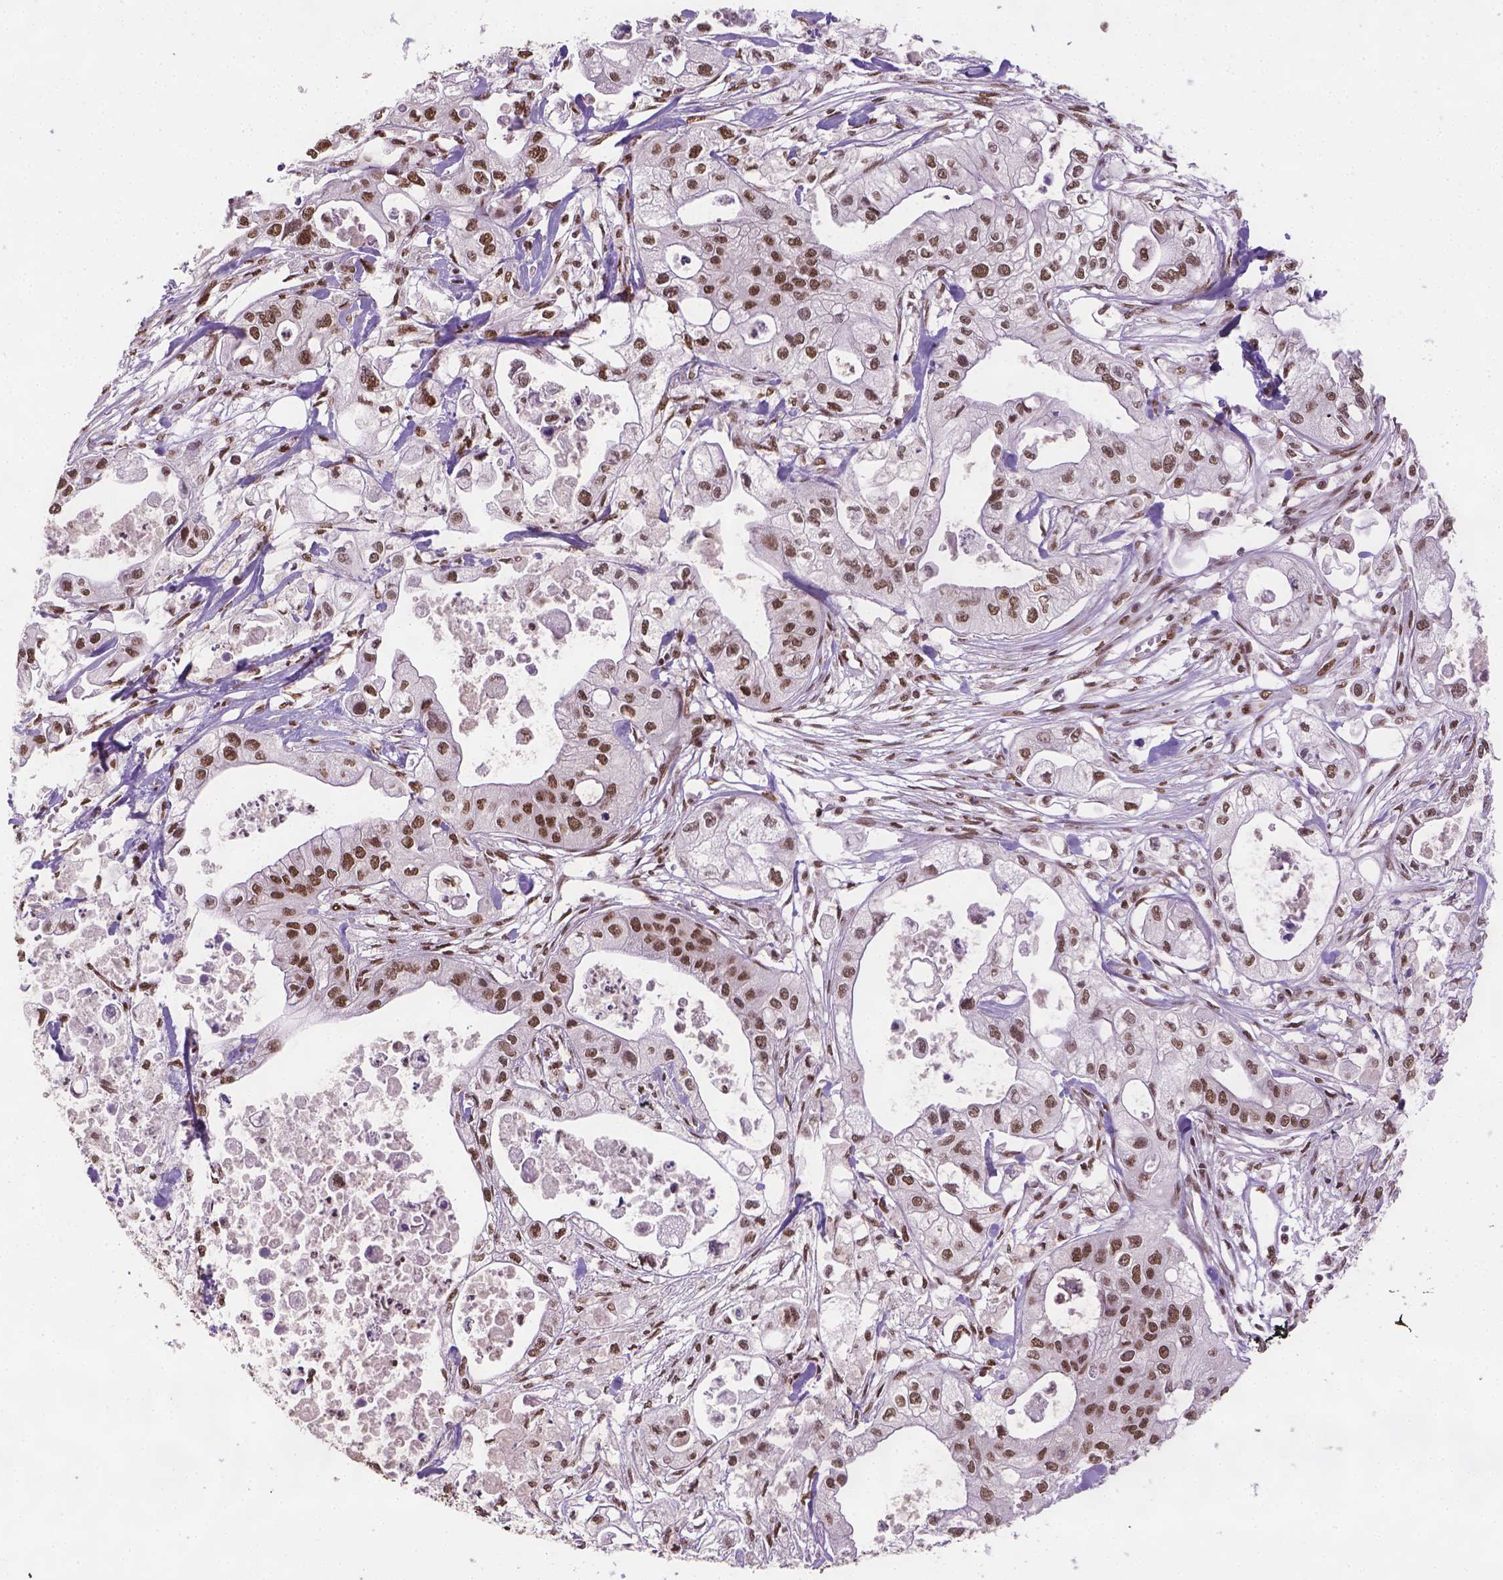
{"staining": {"intensity": "strong", "quantity": ">75%", "location": "nuclear"}, "tissue": "pancreatic cancer", "cell_type": "Tumor cells", "image_type": "cancer", "snomed": [{"axis": "morphology", "description": "Adenocarcinoma, NOS"}, {"axis": "topography", "description": "Pancreas"}], "caption": "Protein staining exhibits strong nuclear staining in about >75% of tumor cells in pancreatic cancer (adenocarcinoma). The staining was performed using DAB, with brown indicating positive protein expression. Nuclei are stained blue with hematoxylin.", "gene": "FANCE", "patient": {"sex": "male", "age": 70}}